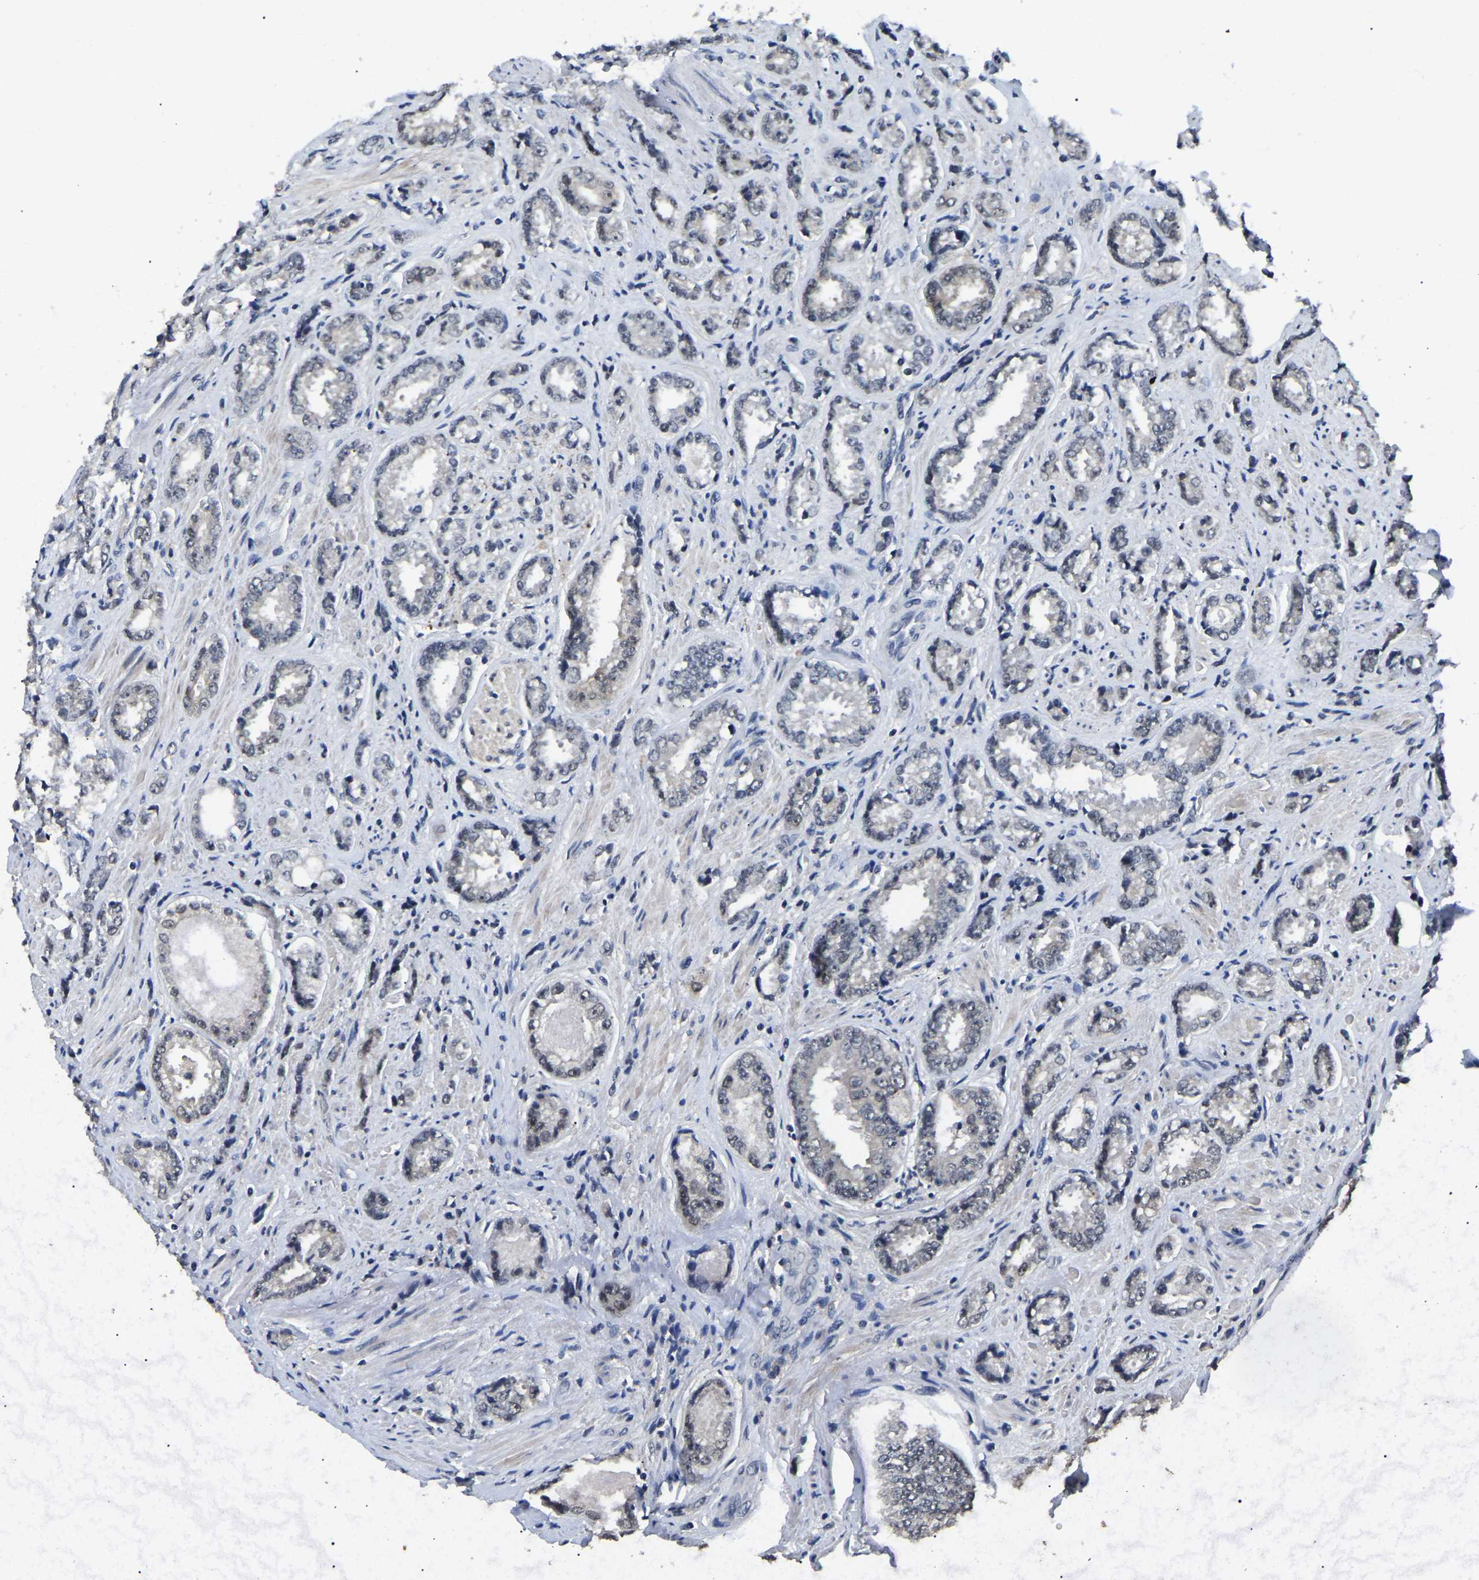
{"staining": {"intensity": "negative", "quantity": "none", "location": "none"}, "tissue": "prostate cancer", "cell_type": "Tumor cells", "image_type": "cancer", "snomed": [{"axis": "morphology", "description": "Adenocarcinoma, High grade"}, {"axis": "topography", "description": "Prostate"}], "caption": "This is a image of immunohistochemistry staining of prostate cancer (high-grade adenocarcinoma), which shows no positivity in tumor cells.", "gene": "PPM1E", "patient": {"sex": "male", "age": 61}}